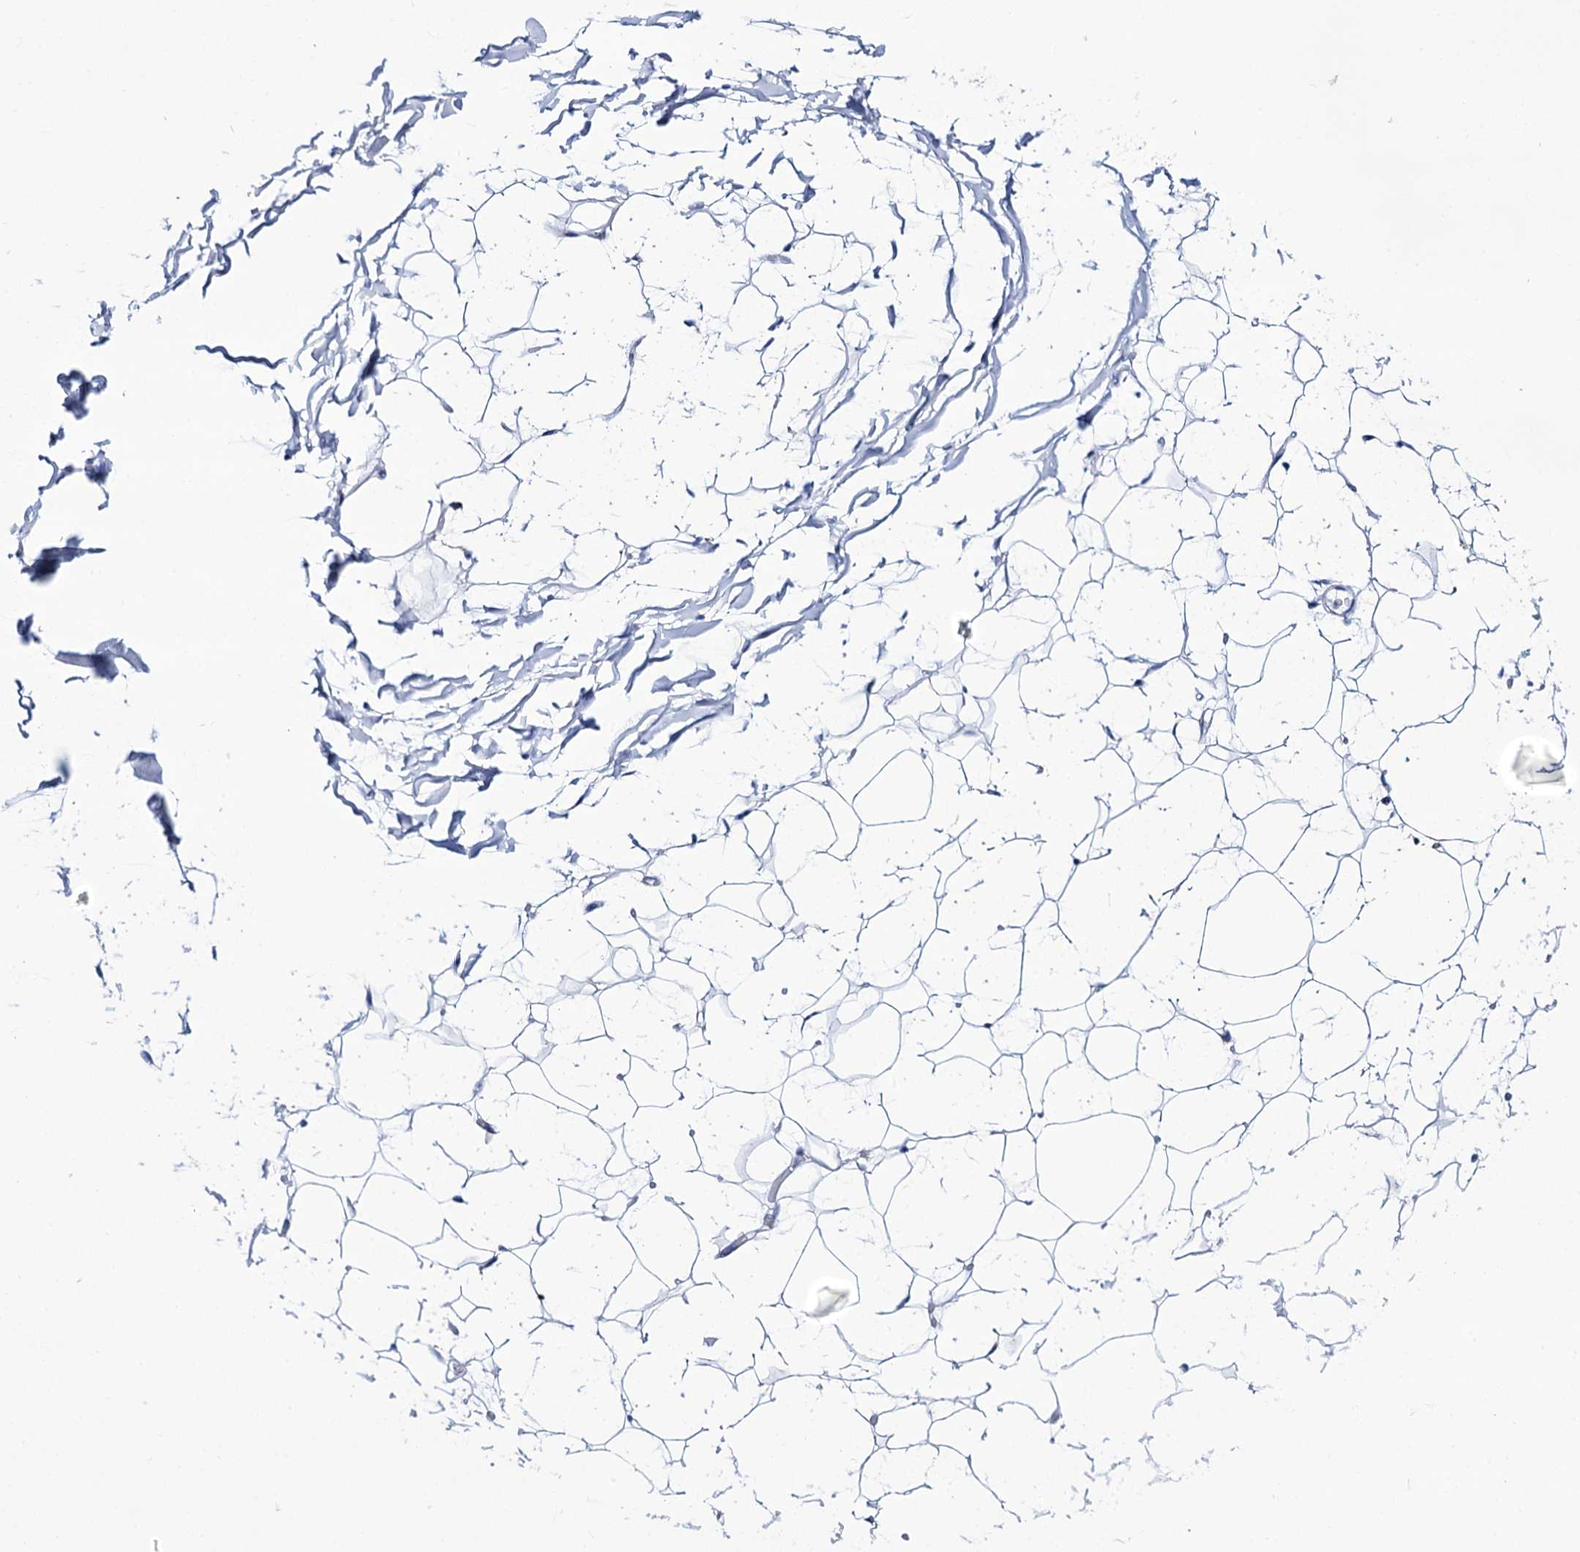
{"staining": {"intensity": "negative", "quantity": "none", "location": "none"}, "tissue": "adipose tissue", "cell_type": "Adipocytes", "image_type": "normal", "snomed": [{"axis": "morphology", "description": "Normal tissue, NOS"}, {"axis": "topography", "description": "Breast"}], "caption": "This is an immunohistochemistry image of unremarkable human adipose tissue. There is no expression in adipocytes.", "gene": "UBASH3B", "patient": {"sex": "female", "age": 26}}